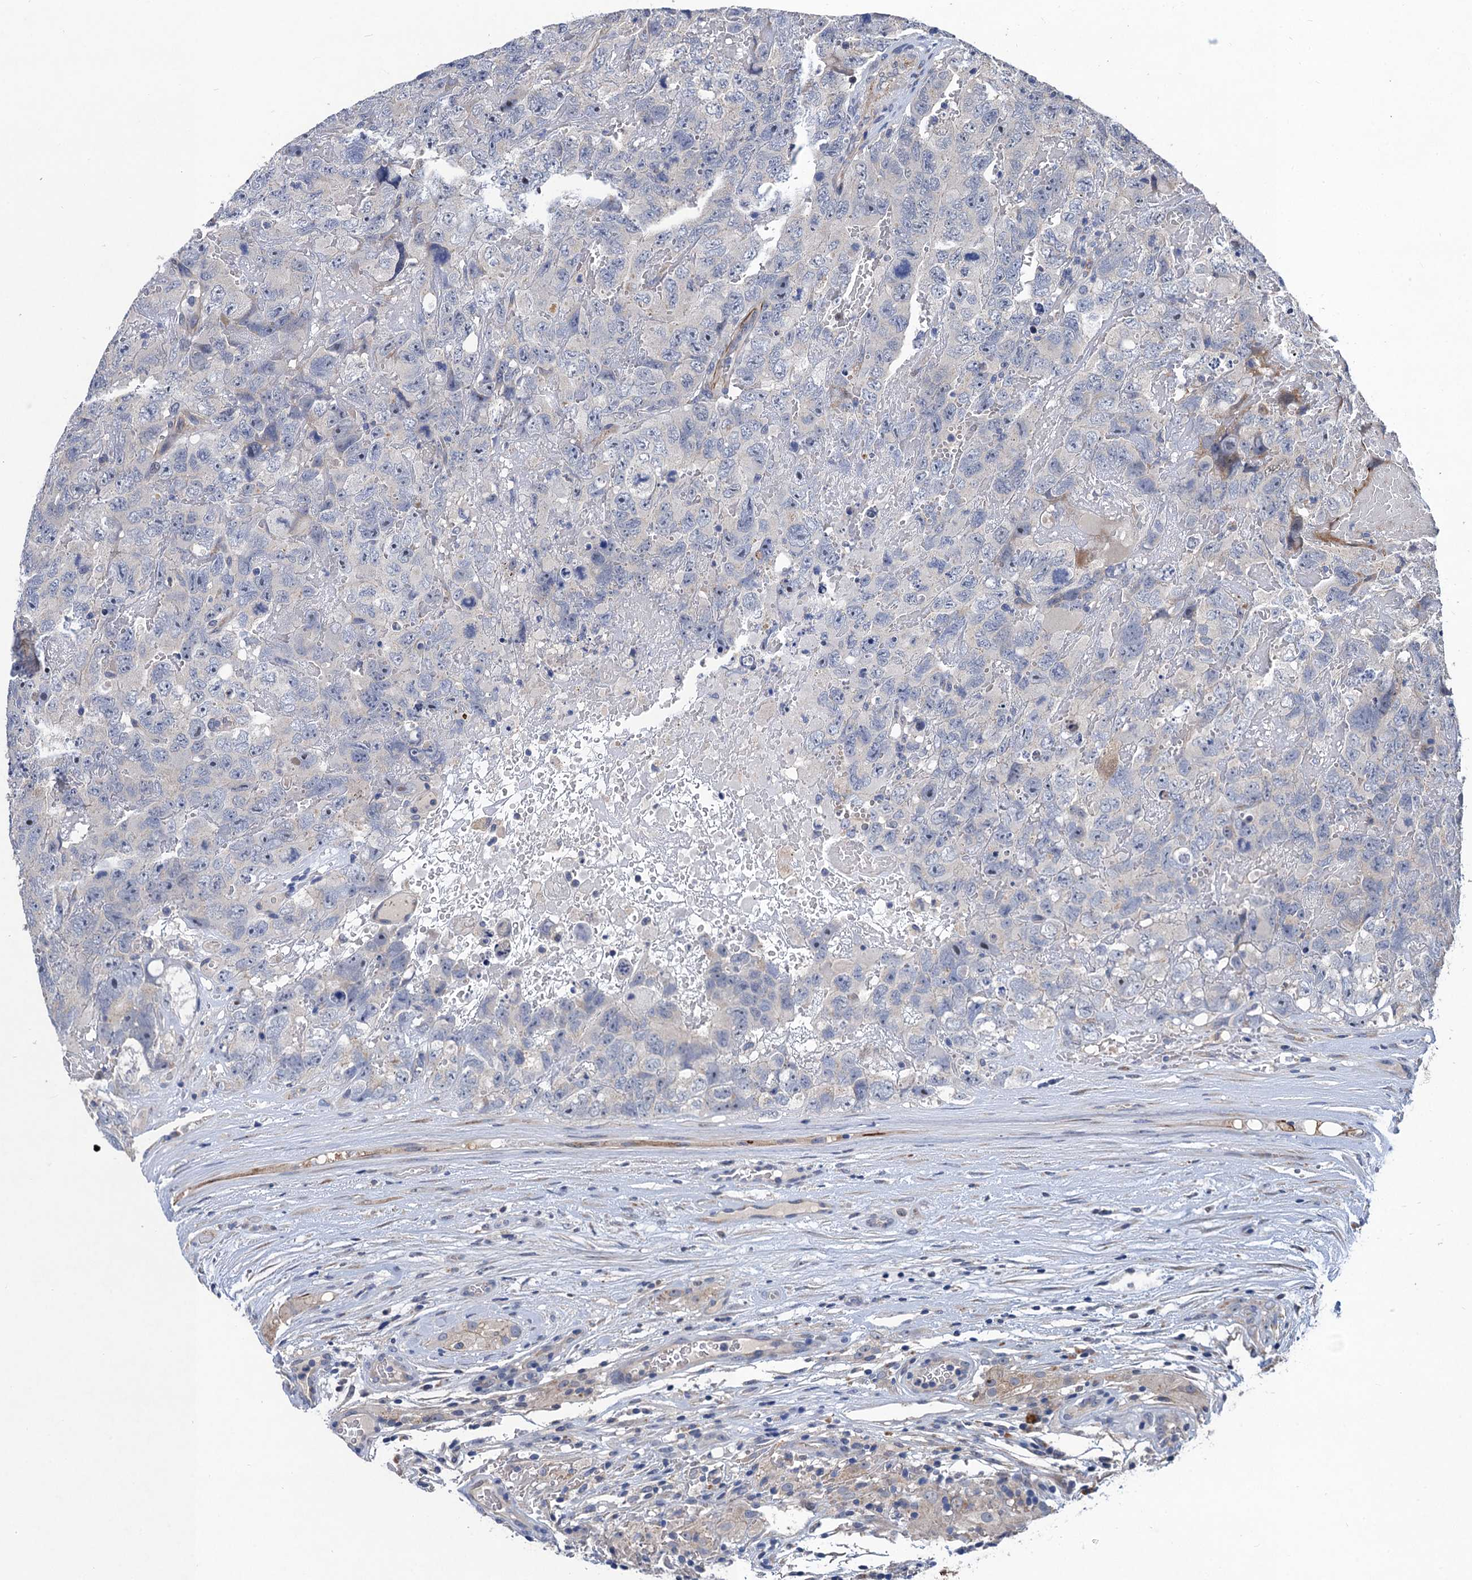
{"staining": {"intensity": "negative", "quantity": "none", "location": "none"}, "tissue": "testis cancer", "cell_type": "Tumor cells", "image_type": "cancer", "snomed": [{"axis": "morphology", "description": "Carcinoma, Embryonal, NOS"}, {"axis": "topography", "description": "Testis"}], "caption": "Immunohistochemistry image of neoplastic tissue: human testis embryonal carcinoma stained with DAB shows no significant protein expression in tumor cells.", "gene": "TRAF7", "patient": {"sex": "male", "age": 45}}